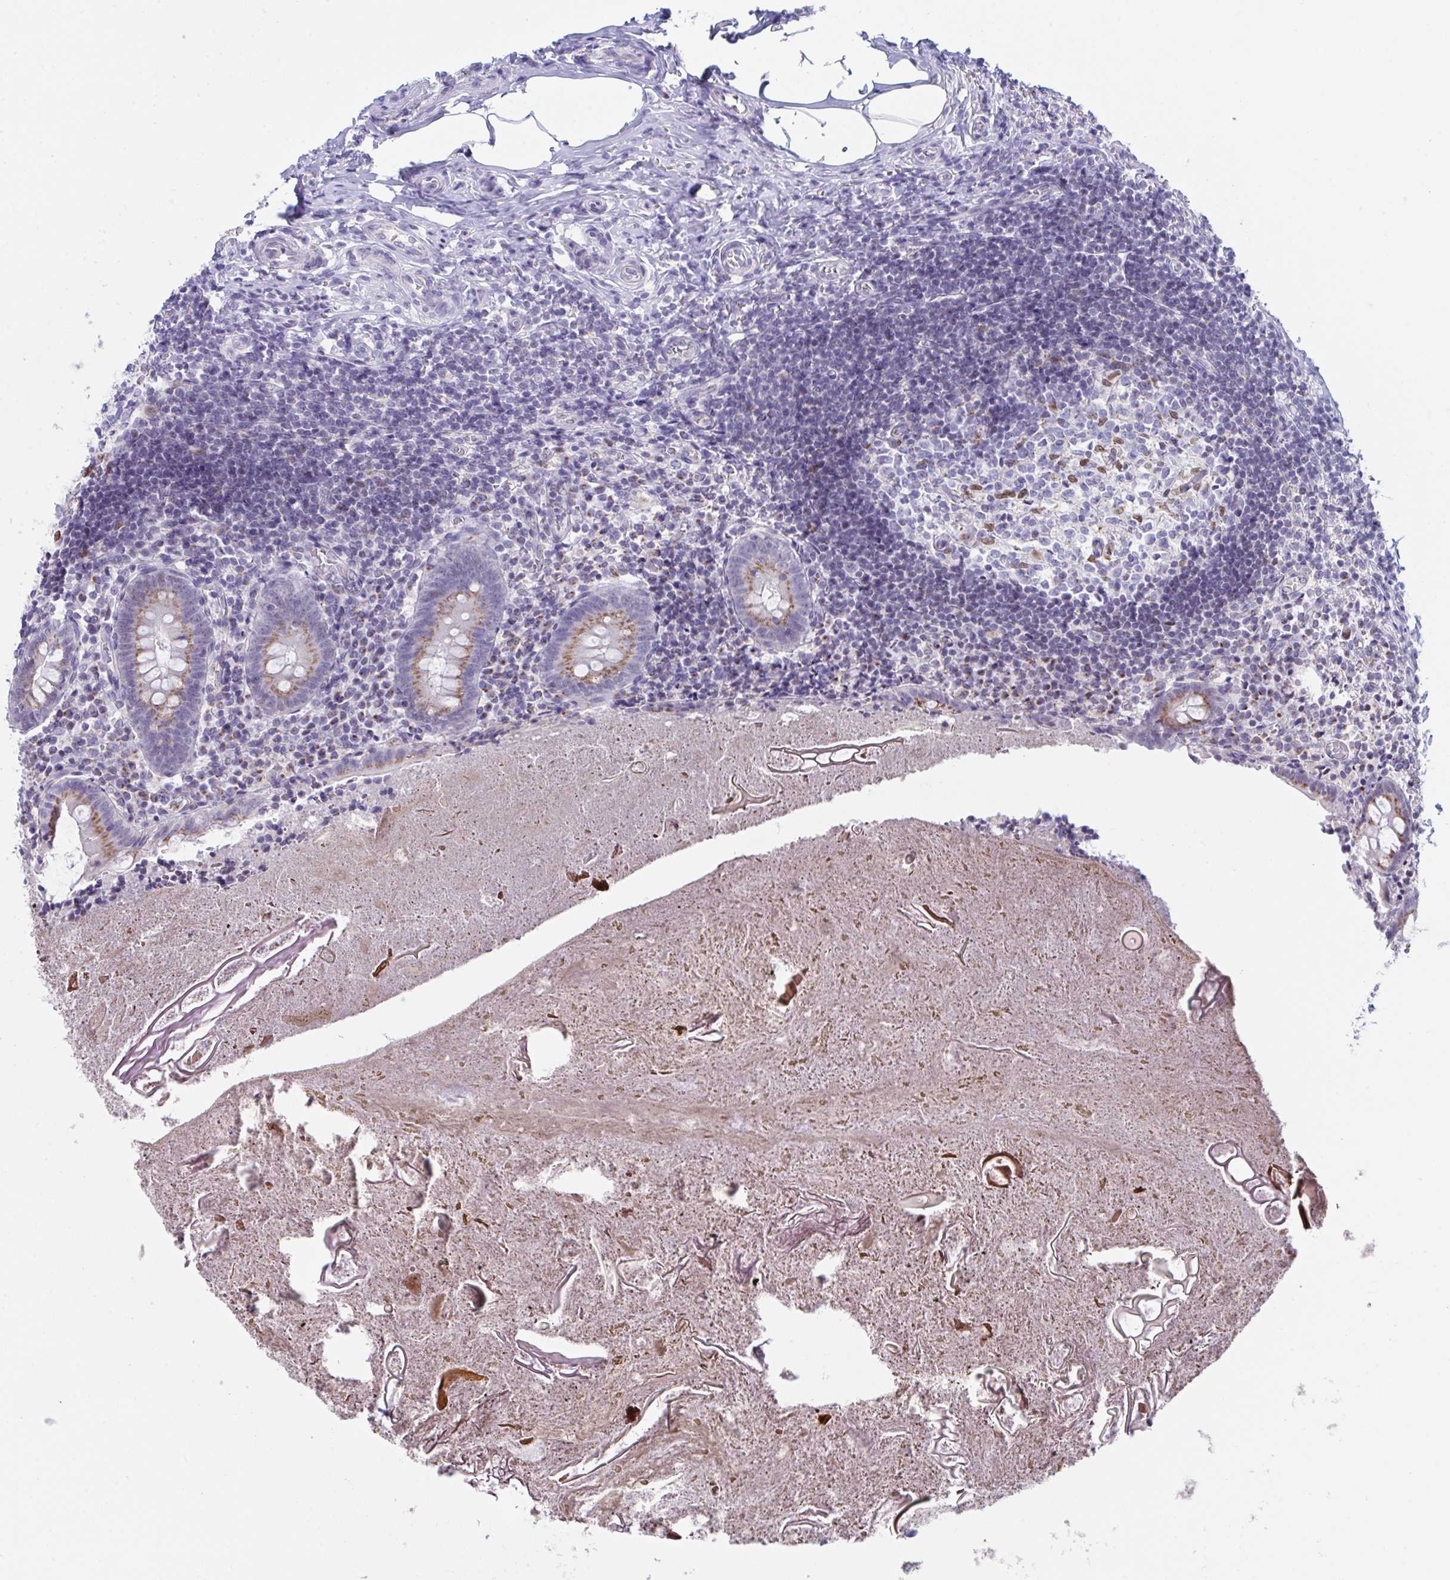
{"staining": {"intensity": "moderate", "quantity": ">75%", "location": "cytoplasmic/membranous"}, "tissue": "appendix", "cell_type": "Glandular cells", "image_type": "normal", "snomed": [{"axis": "morphology", "description": "Normal tissue, NOS"}, {"axis": "topography", "description": "Appendix"}], "caption": "The image shows staining of unremarkable appendix, revealing moderate cytoplasmic/membranous protein expression (brown color) within glandular cells.", "gene": "SCLY", "patient": {"sex": "female", "age": 17}}